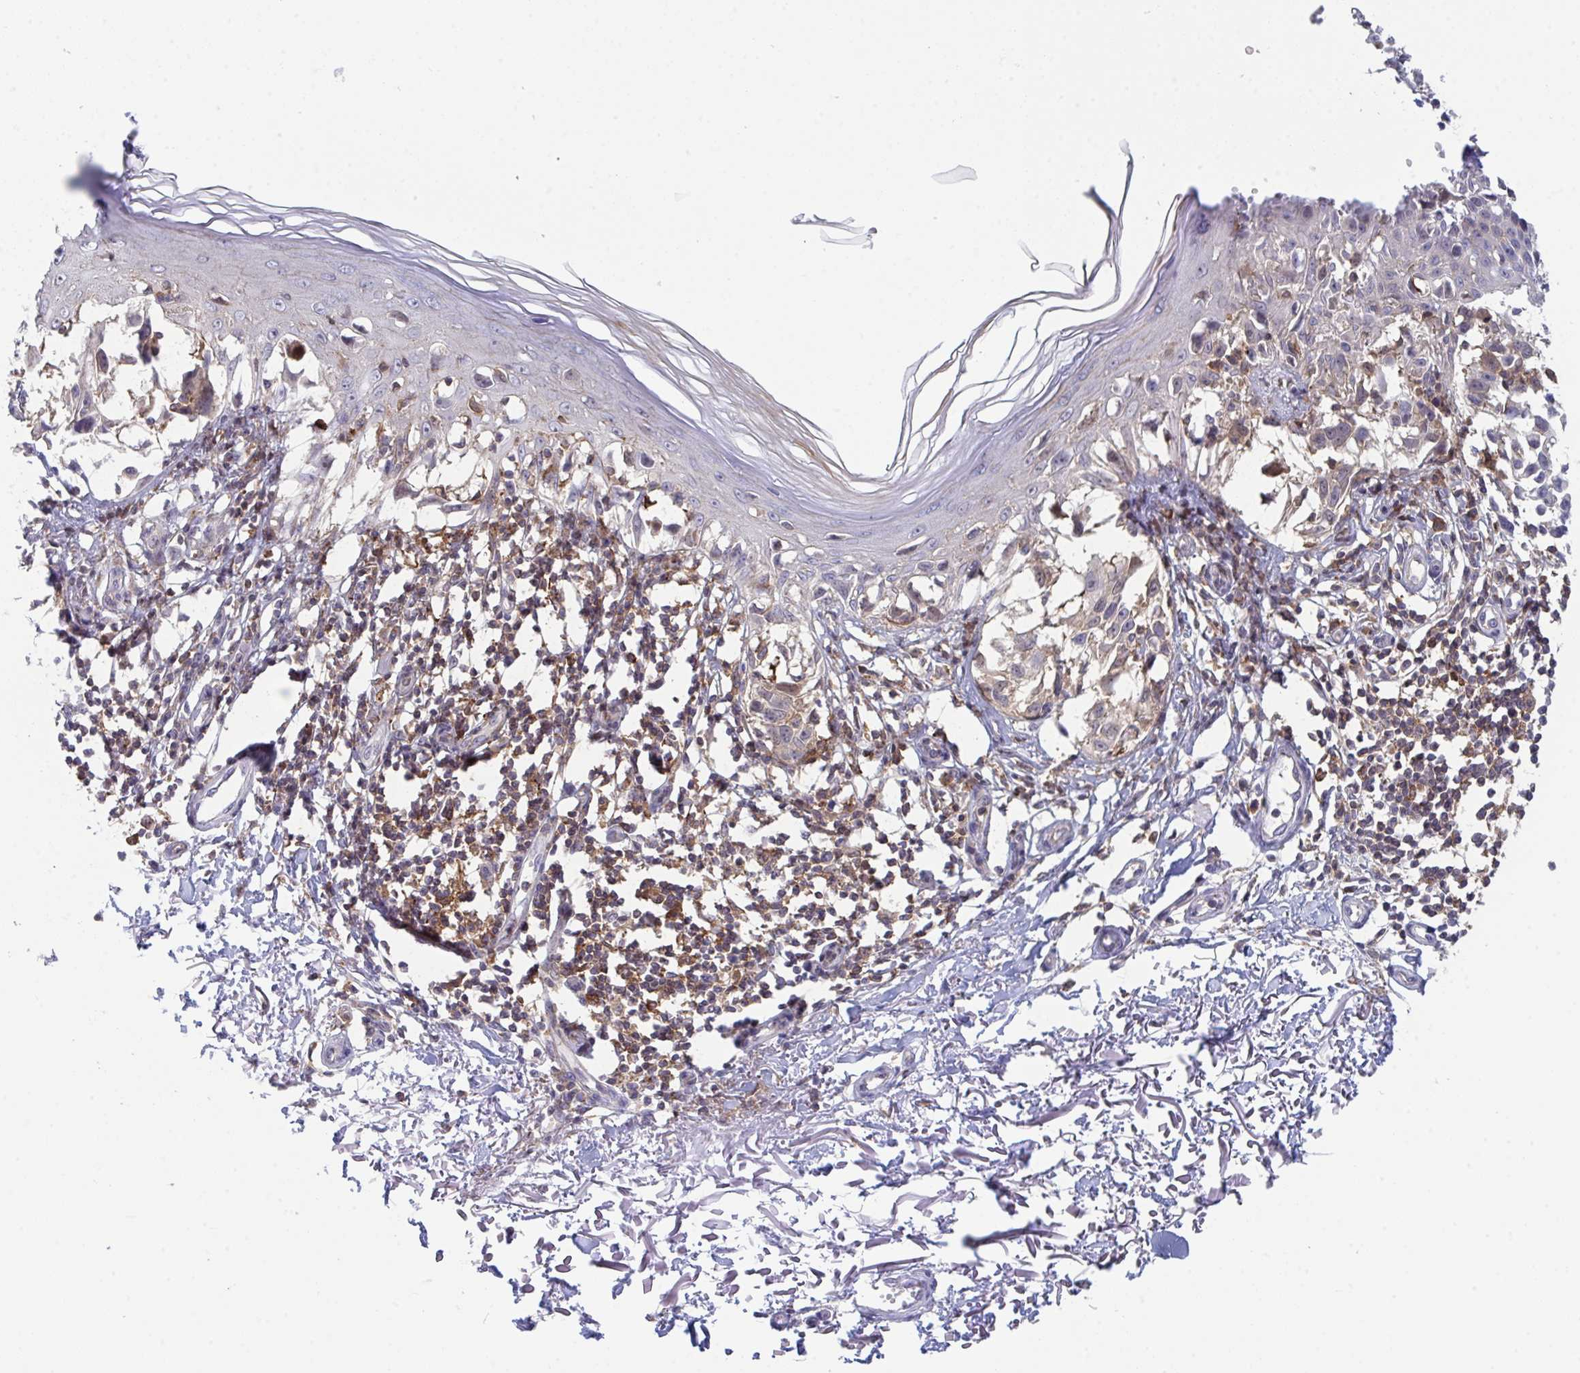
{"staining": {"intensity": "weak", "quantity": "<25%", "location": "cytoplasmic/membranous"}, "tissue": "melanoma", "cell_type": "Tumor cells", "image_type": "cancer", "snomed": [{"axis": "morphology", "description": "Malignant melanoma, NOS"}, {"axis": "topography", "description": "Skin"}], "caption": "IHC micrograph of neoplastic tissue: malignant melanoma stained with DAB demonstrates no significant protein expression in tumor cells.", "gene": "DISP2", "patient": {"sex": "male", "age": 73}}